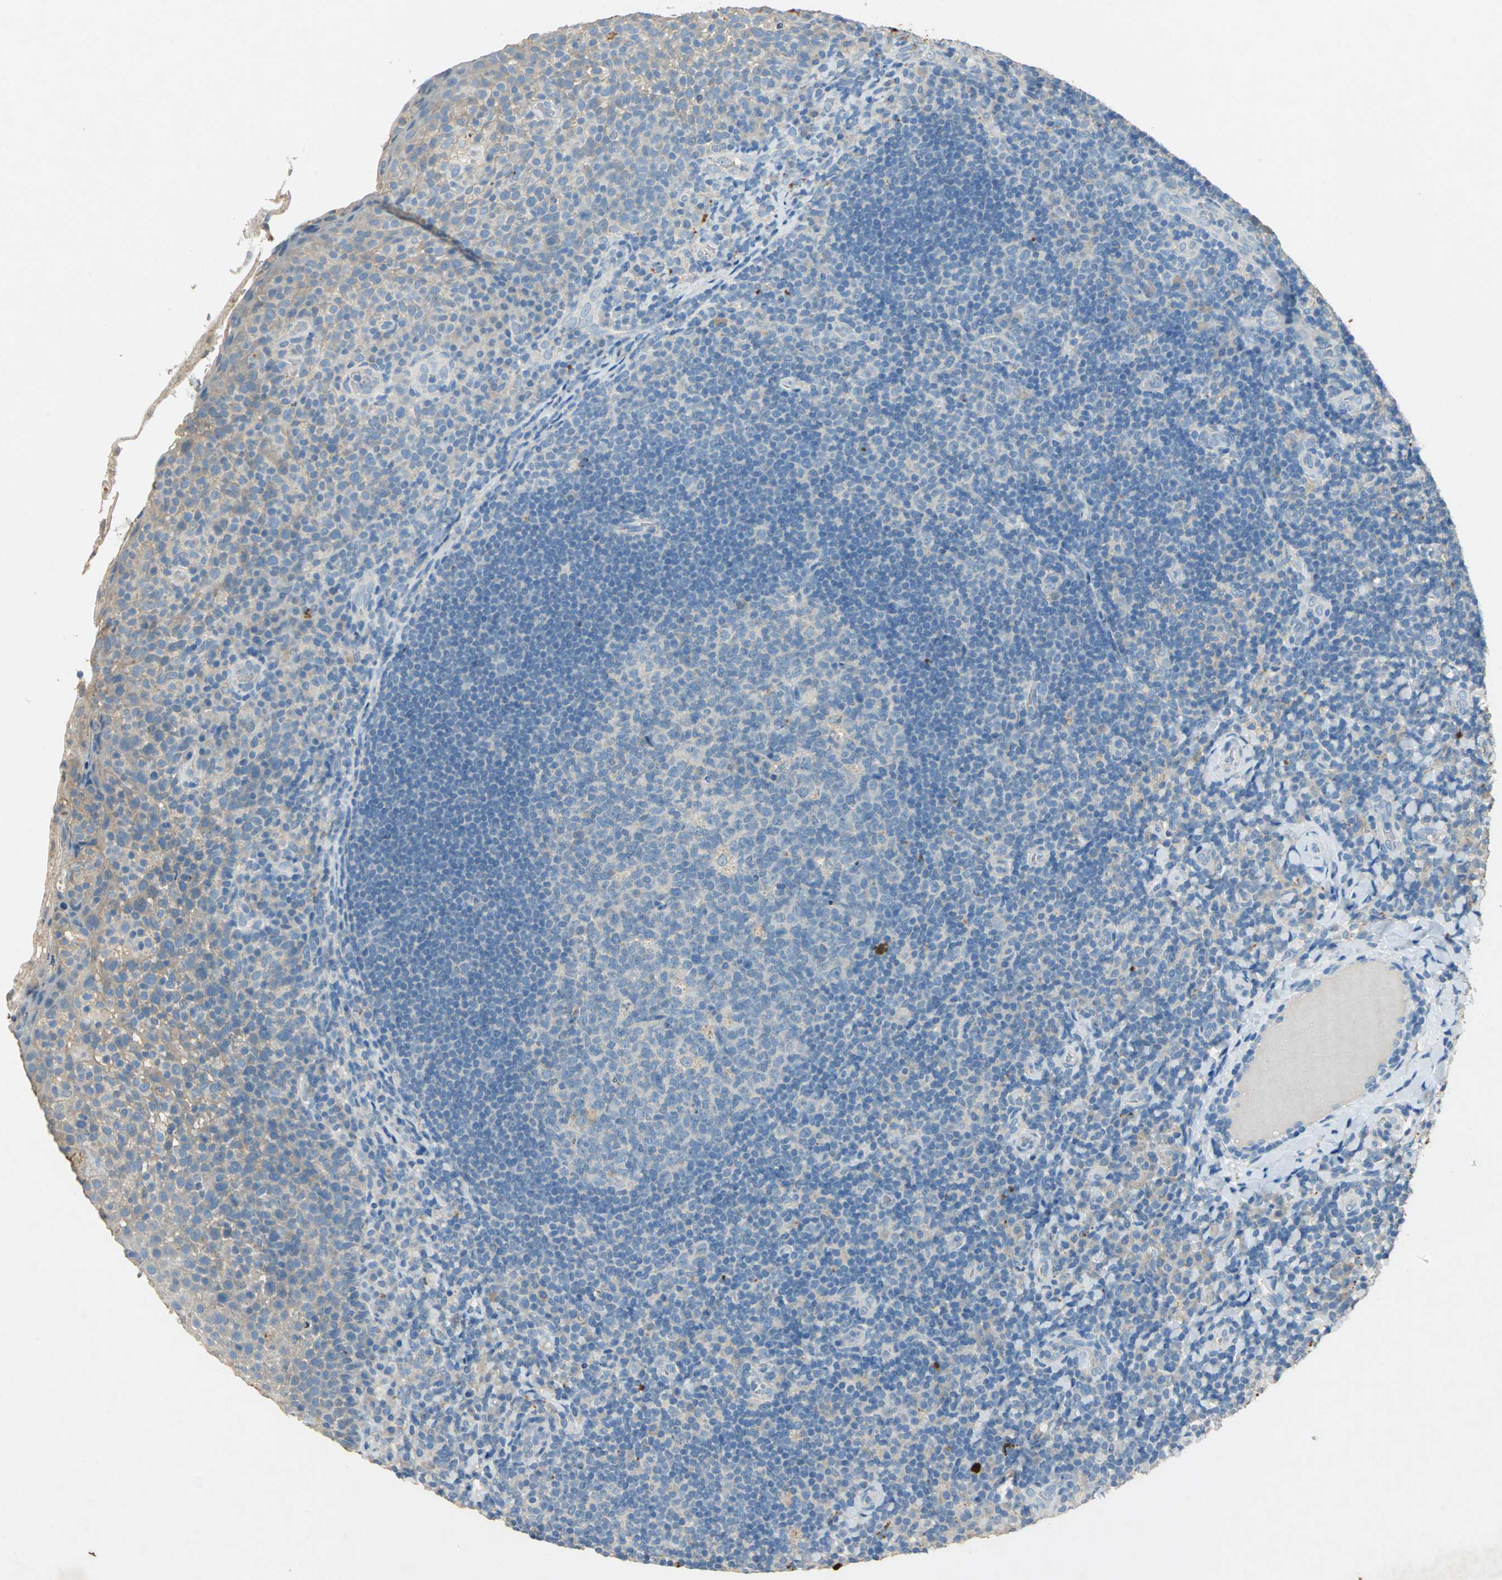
{"staining": {"intensity": "weak", "quantity": ">75%", "location": "cytoplasmic/membranous"}, "tissue": "tonsil", "cell_type": "Germinal center cells", "image_type": "normal", "snomed": [{"axis": "morphology", "description": "Normal tissue, NOS"}, {"axis": "topography", "description": "Tonsil"}], "caption": "Germinal center cells exhibit low levels of weak cytoplasmic/membranous positivity in approximately >75% of cells in benign human tonsil.", "gene": "ADAMTS5", "patient": {"sex": "male", "age": 17}}